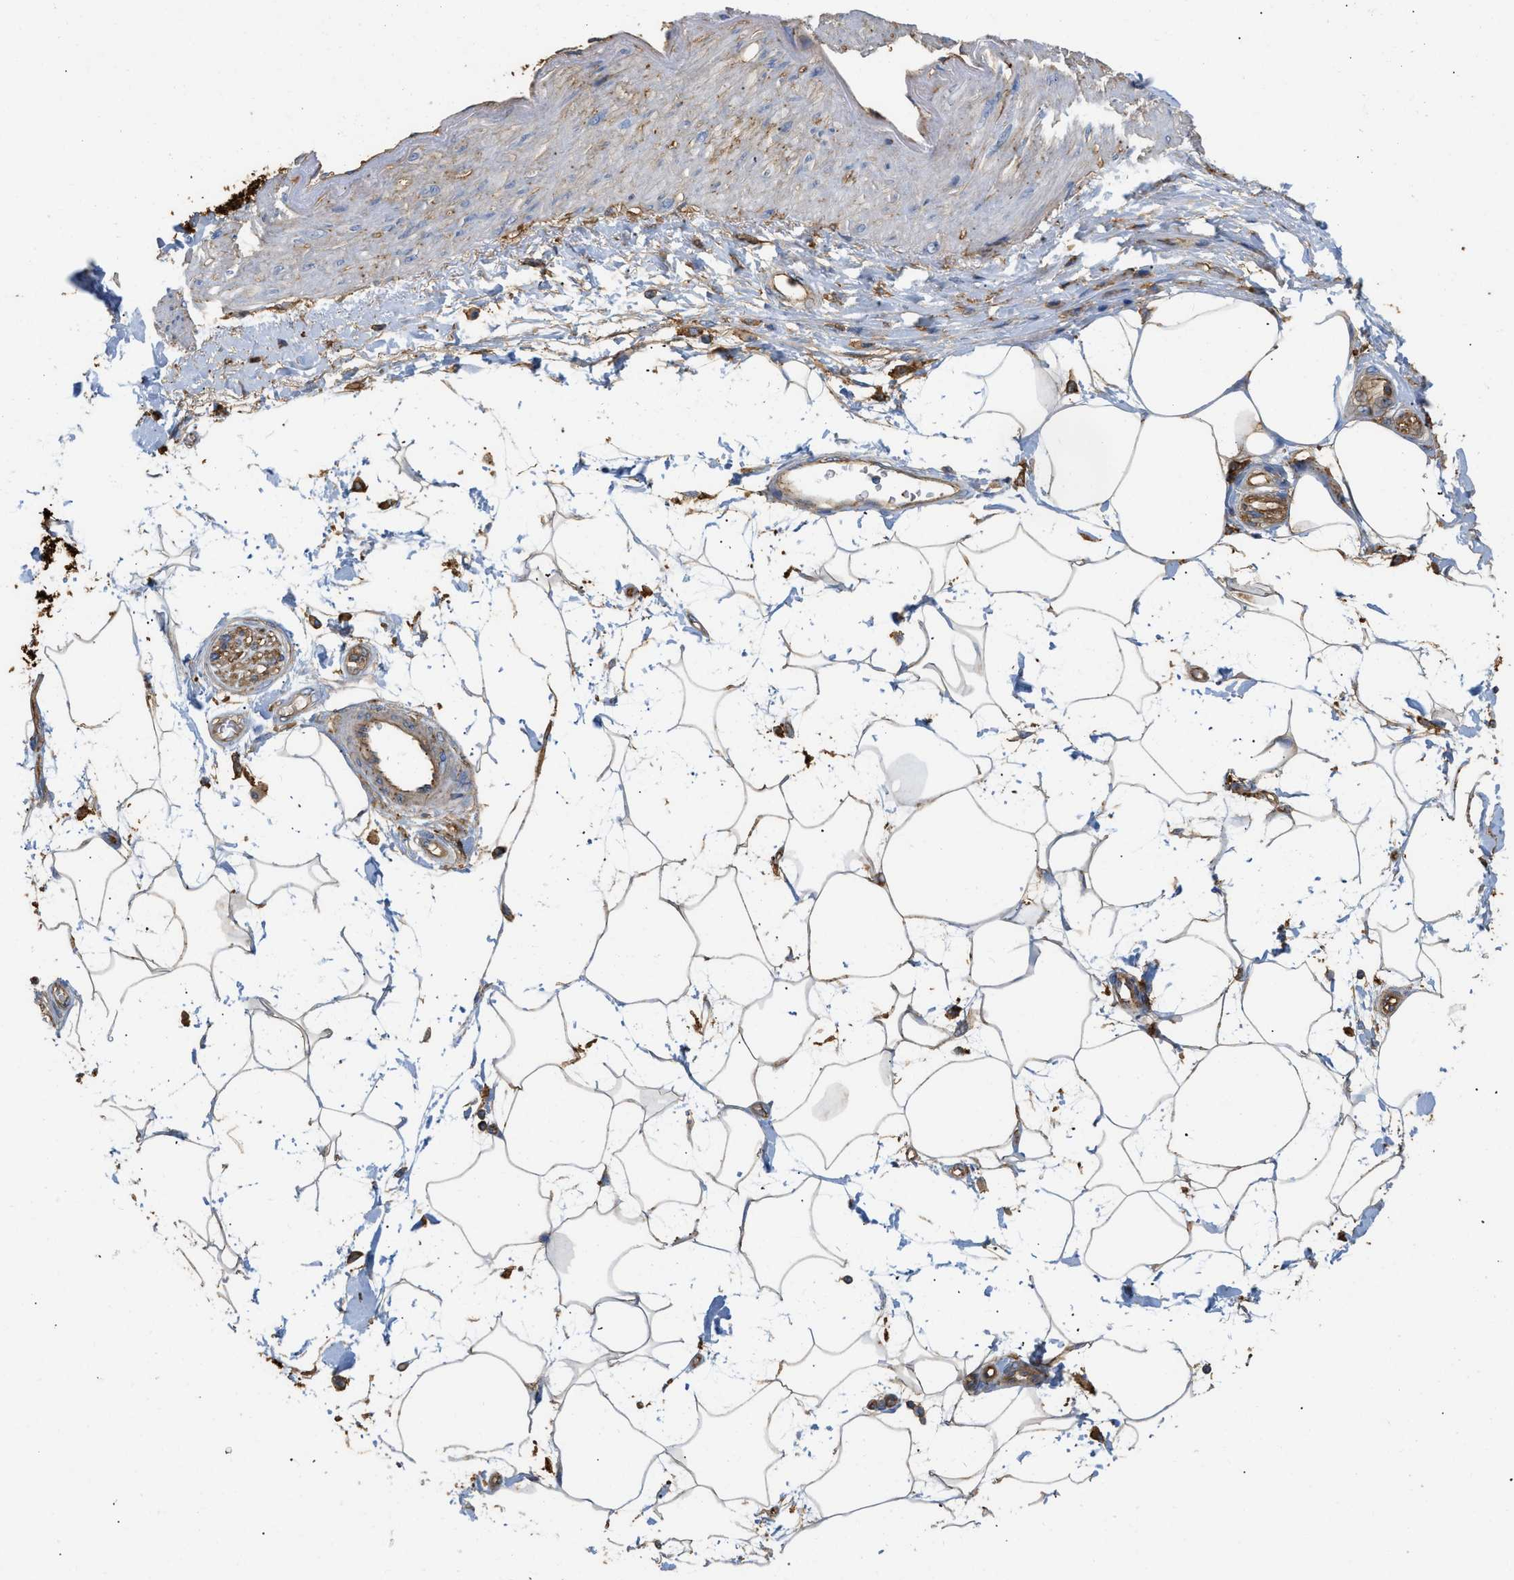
{"staining": {"intensity": "moderate", "quantity": ">75%", "location": "cytoplasmic/membranous"}, "tissue": "adipose tissue", "cell_type": "Adipocytes", "image_type": "normal", "snomed": [{"axis": "morphology", "description": "Normal tissue, NOS"}, {"axis": "morphology", "description": "Adenocarcinoma, NOS"}, {"axis": "topography", "description": "Duodenum"}, {"axis": "topography", "description": "Peripheral nerve tissue"}], "caption": "Adipocytes demonstrate moderate cytoplasmic/membranous expression in approximately >75% of cells in benign adipose tissue.", "gene": "GNB4", "patient": {"sex": "female", "age": 60}}